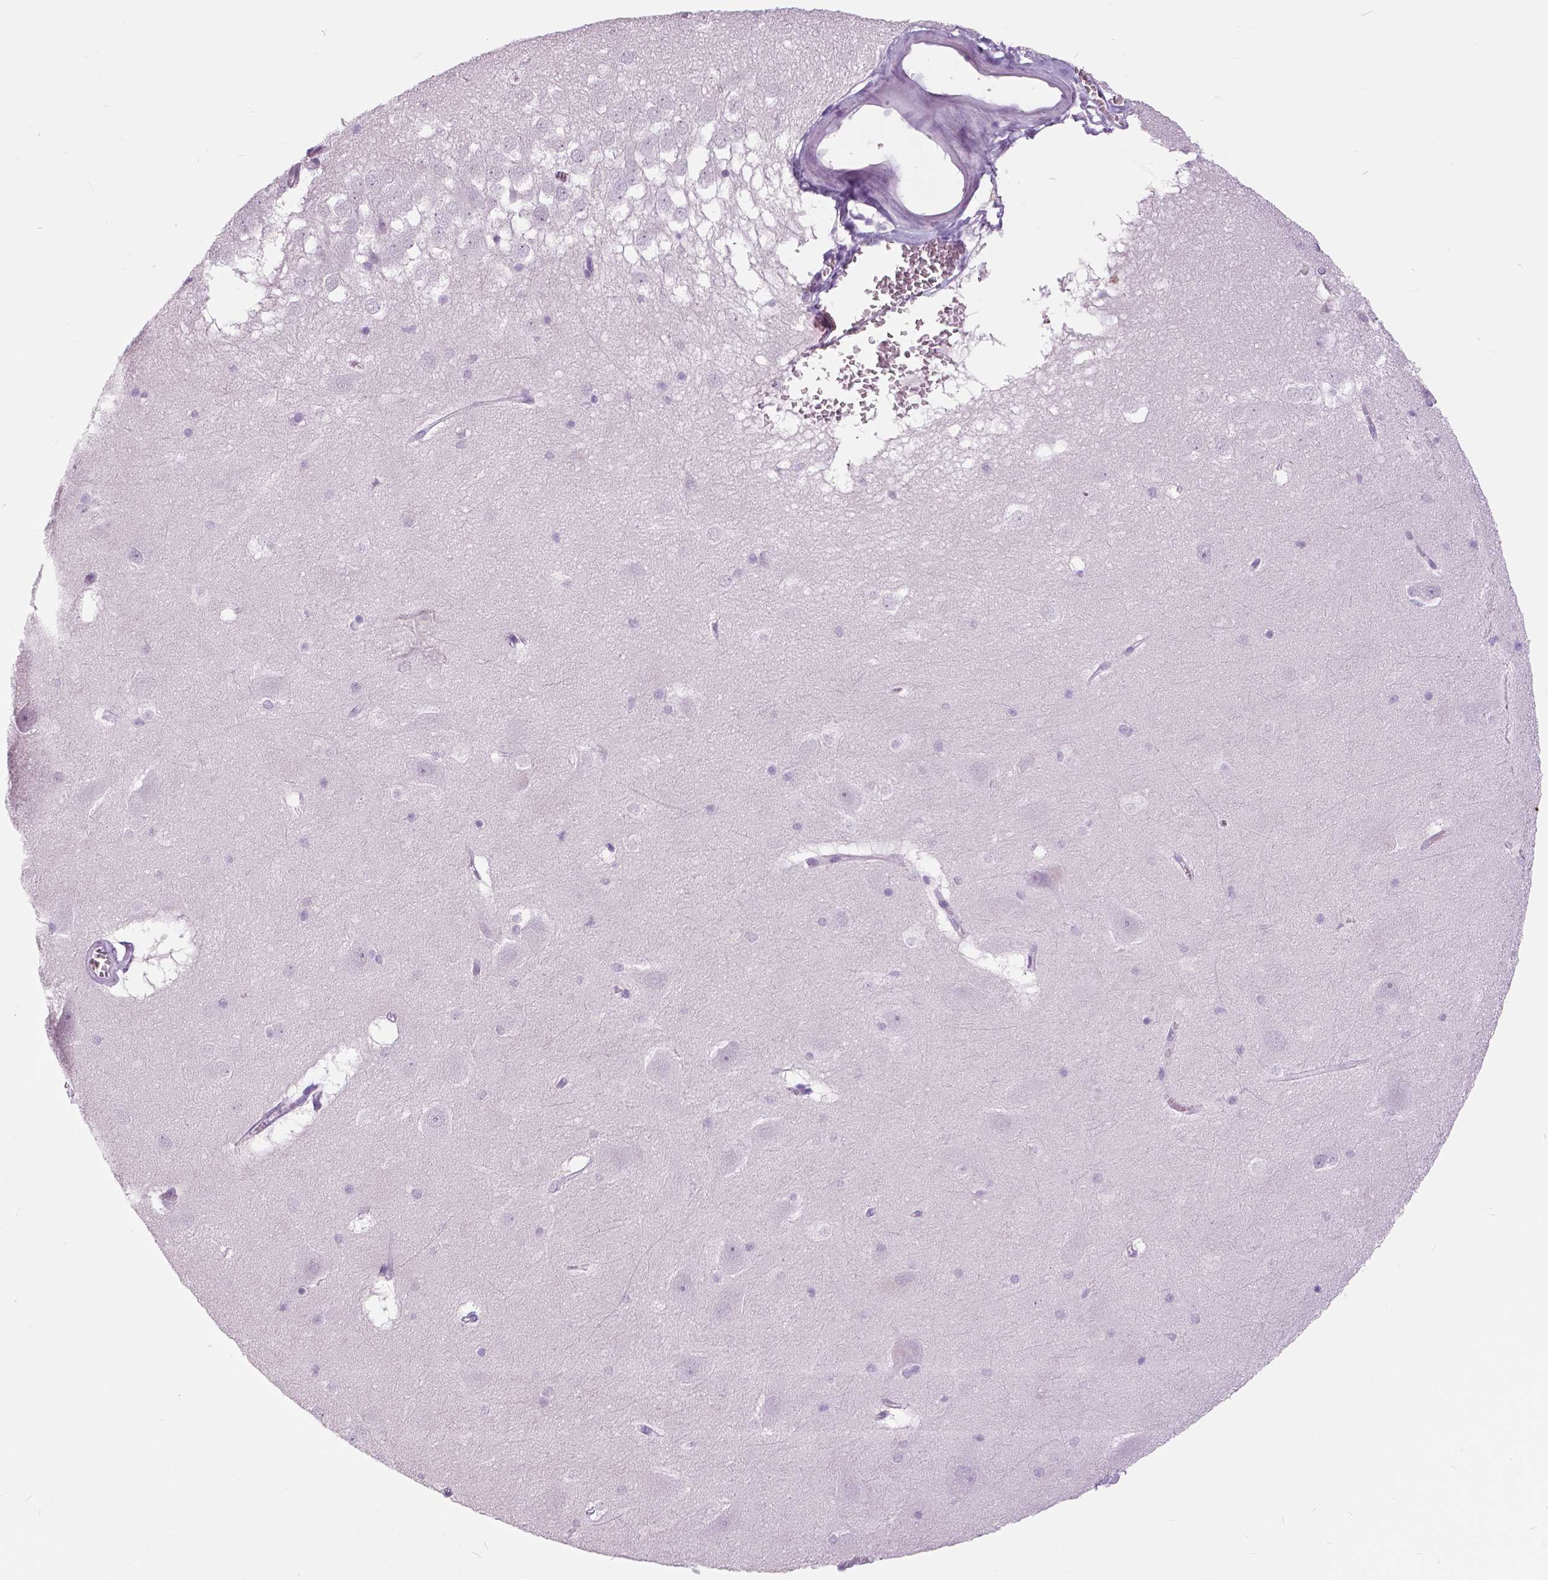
{"staining": {"intensity": "negative", "quantity": "none", "location": "none"}, "tissue": "hippocampus", "cell_type": "Glial cells", "image_type": "normal", "snomed": [{"axis": "morphology", "description": "Normal tissue, NOS"}, {"axis": "topography", "description": "Hippocampus"}], "caption": "There is no significant positivity in glial cells of hippocampus.", "gene": "SFTPD", "patient": {"sex": "male", "age": 45}}